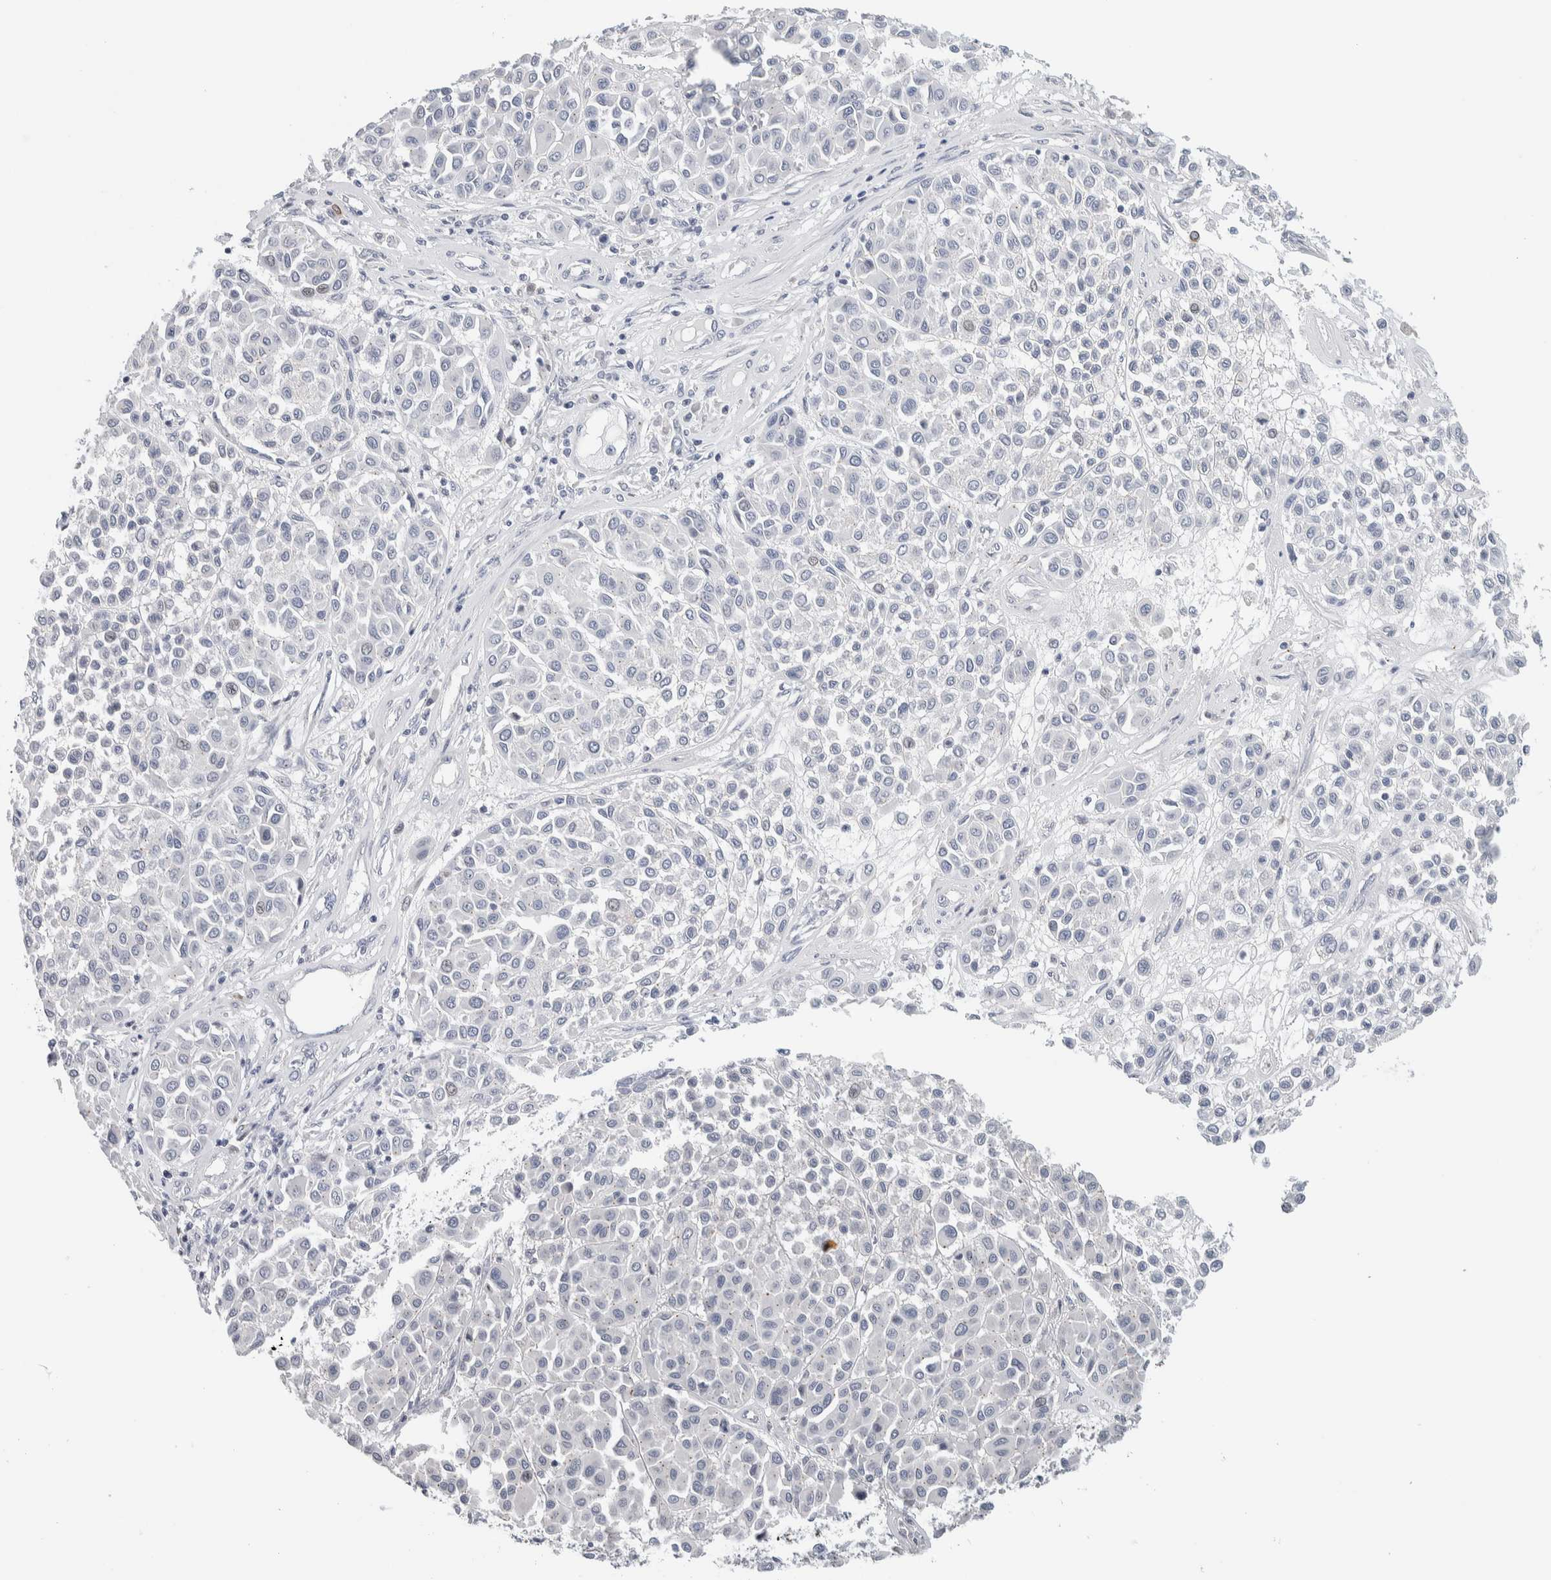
{"staining": {"intensity": "negative", "quantity": "none", "location": "none"}, "tissue": "melanoma", "cell_type": "Tumor cells", "image_type": "cancer", "snomed": [{"axis": "morphology", "description": "Malignant melanoma, Metastatic site"}, {"axis": "topography", "description": "Soft tissue"}], "caption": "Tumor cells show no significant protein staining in melanoma.", "gene": "SCN2A", "patient": {"sex": "male", "age": 41}}